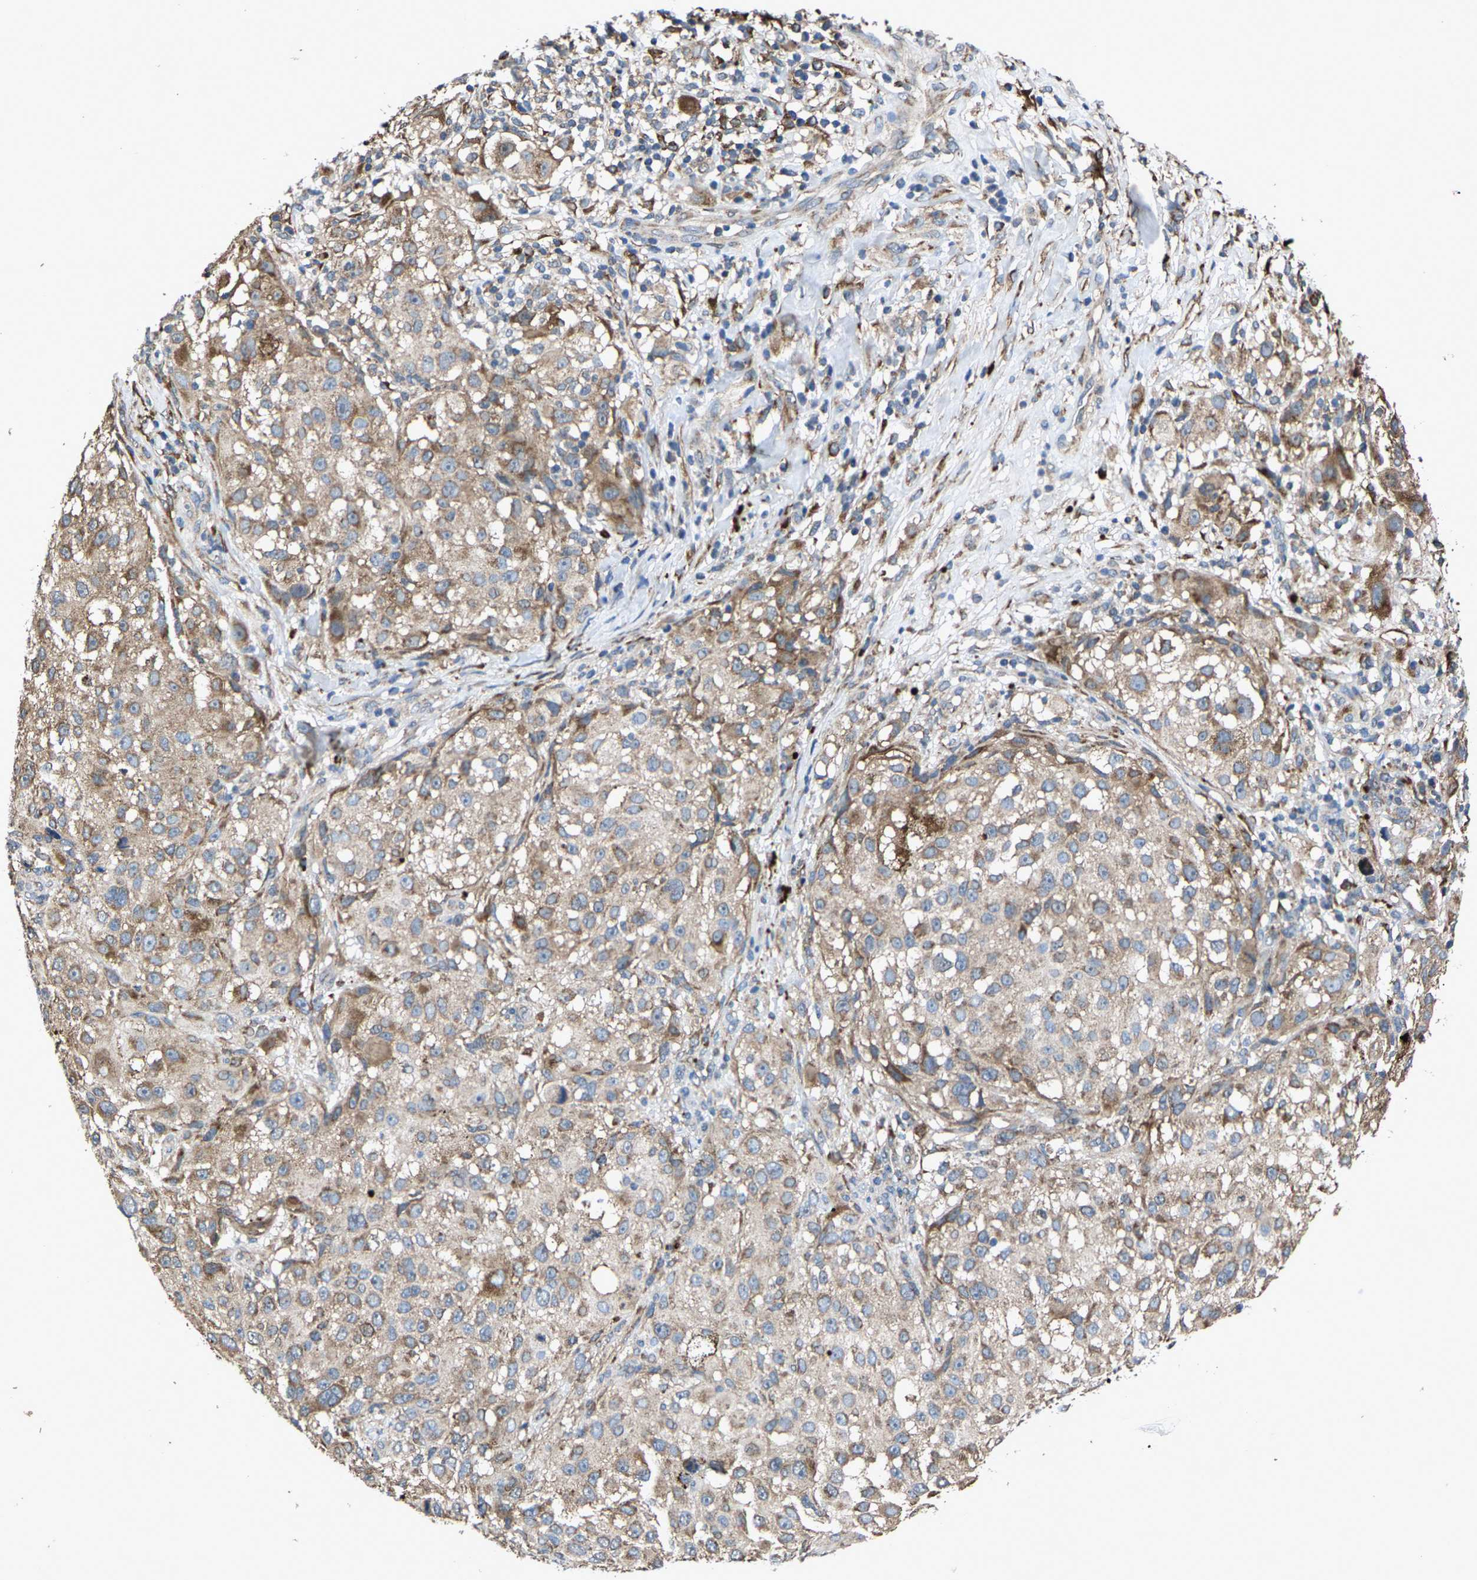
{"staining": {"intensity": "weak", "quantity": ">75%", "location": "cytoplasmic/membranous"}, "tissue": "melanoma", "cell_type": "Tumor cells", "image_type": "cancer", "snomed": [{"axis": "morphology", "description": "Necrosis, NOS"}, {"axis": "morphology", "description": "Malignant melanoma, NOS"}, {"axis": "topography", "description": "Skin"}], "caption": "This is an image of immunohistochemistry (IHC) staining of malignant melanoma, which shows weak expression in the cytoplasmic/membranous of tumor cells.", "gene": "PDP1", "patient": {"sex": "female", "age": 87}}